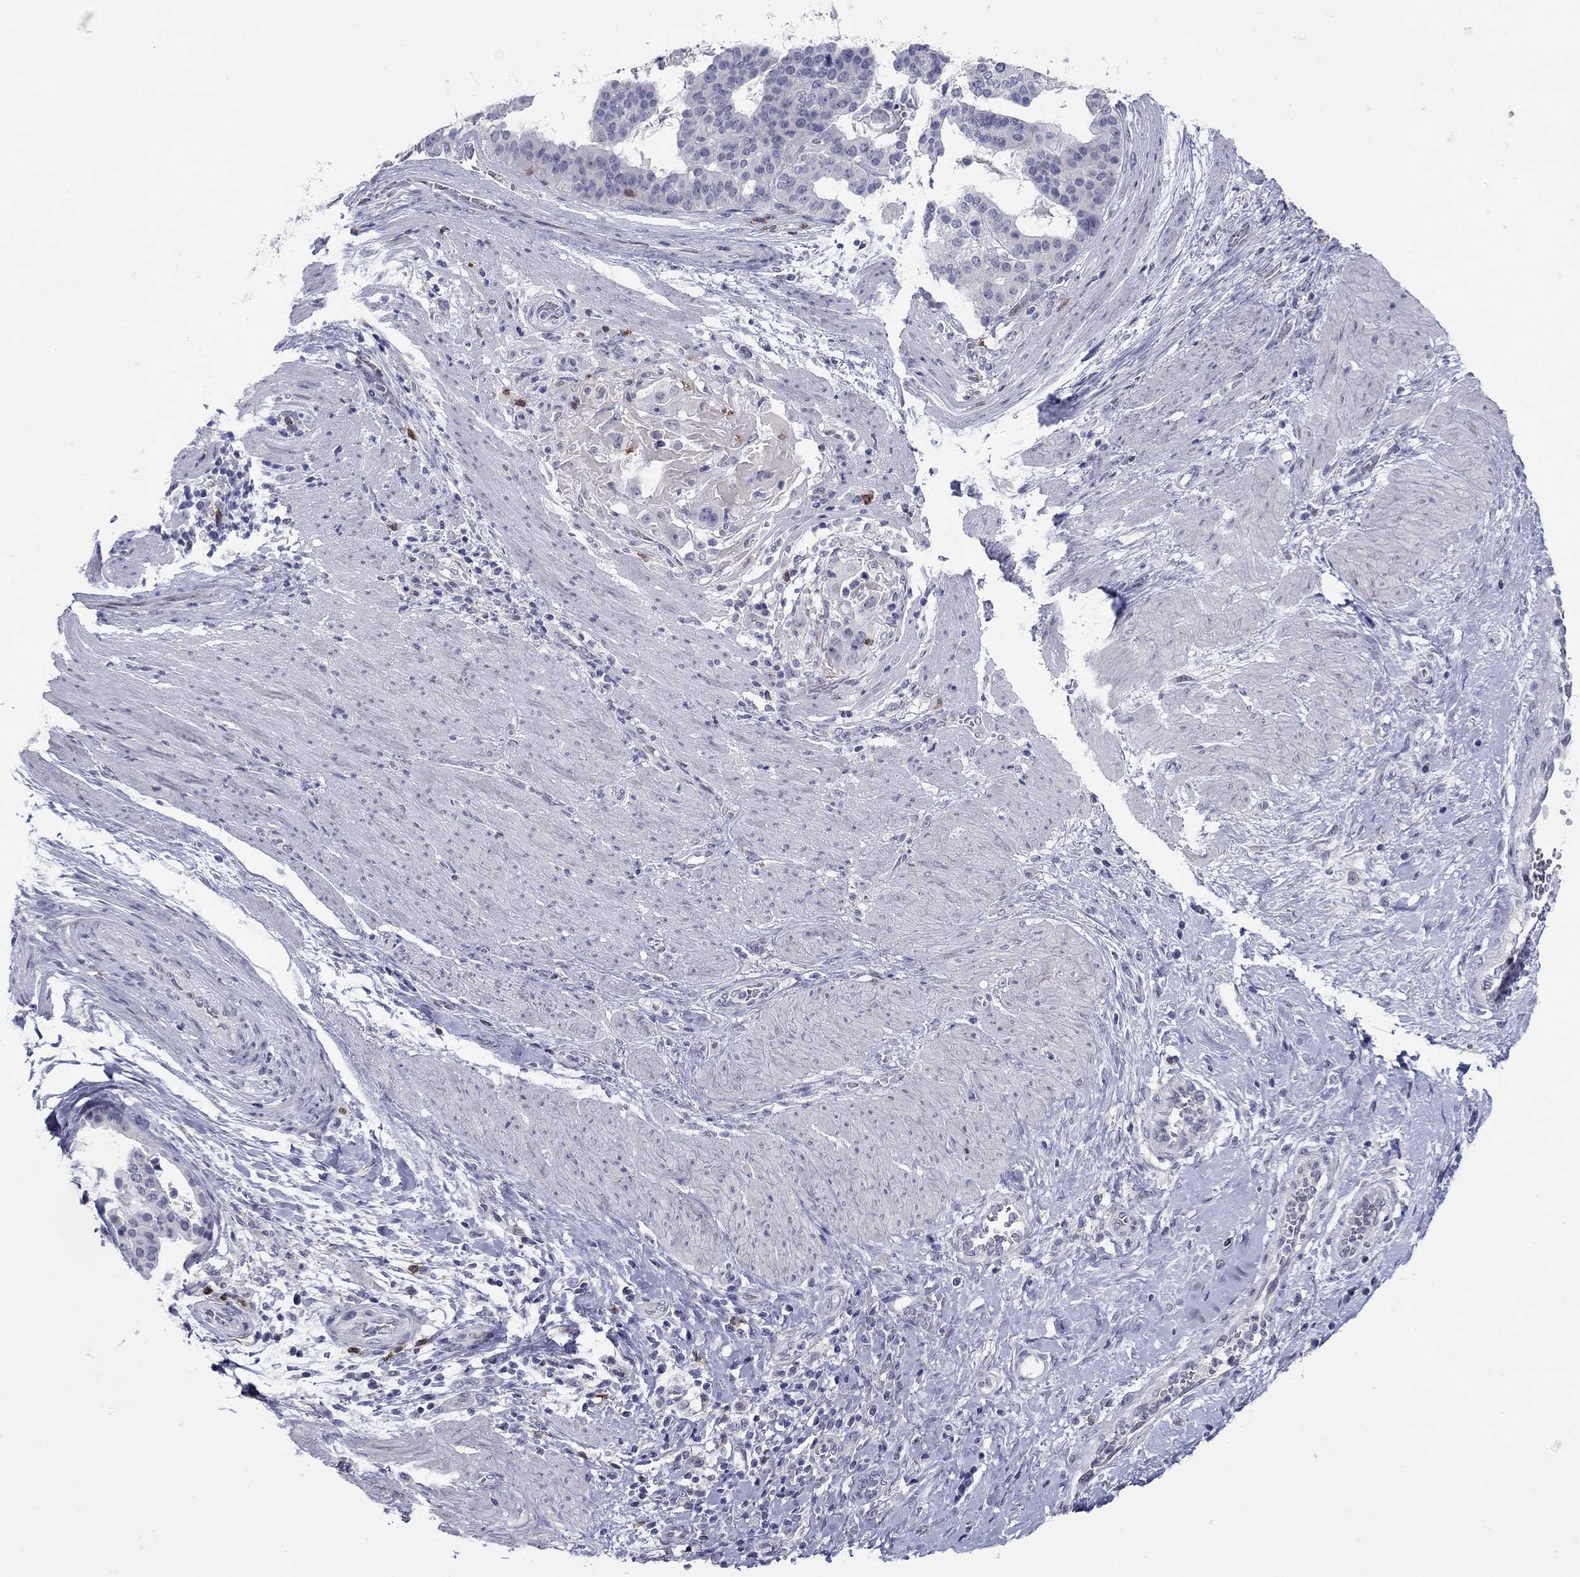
{"staining": {"intensity": "negative", "quantity": "none", "location": "none"}, "tissue": "stomach cancer", "cell_type": "Tumor cells", "image_type": "cancer", "snomed": [{"axis": "morphology", "description": "Adenocarcinoma, NOS"}, {"axis": "topography", "description": "Stomach"}], "caption": "The photomicrograph demonstrates no staining of tumor cells in stomach cancer. (DAB (3,3'-diaminobenzidine) IHC with hematoxylin counter stain).", "gene": "ITGAE", "patient": {"sex": "male", "age": 48}}